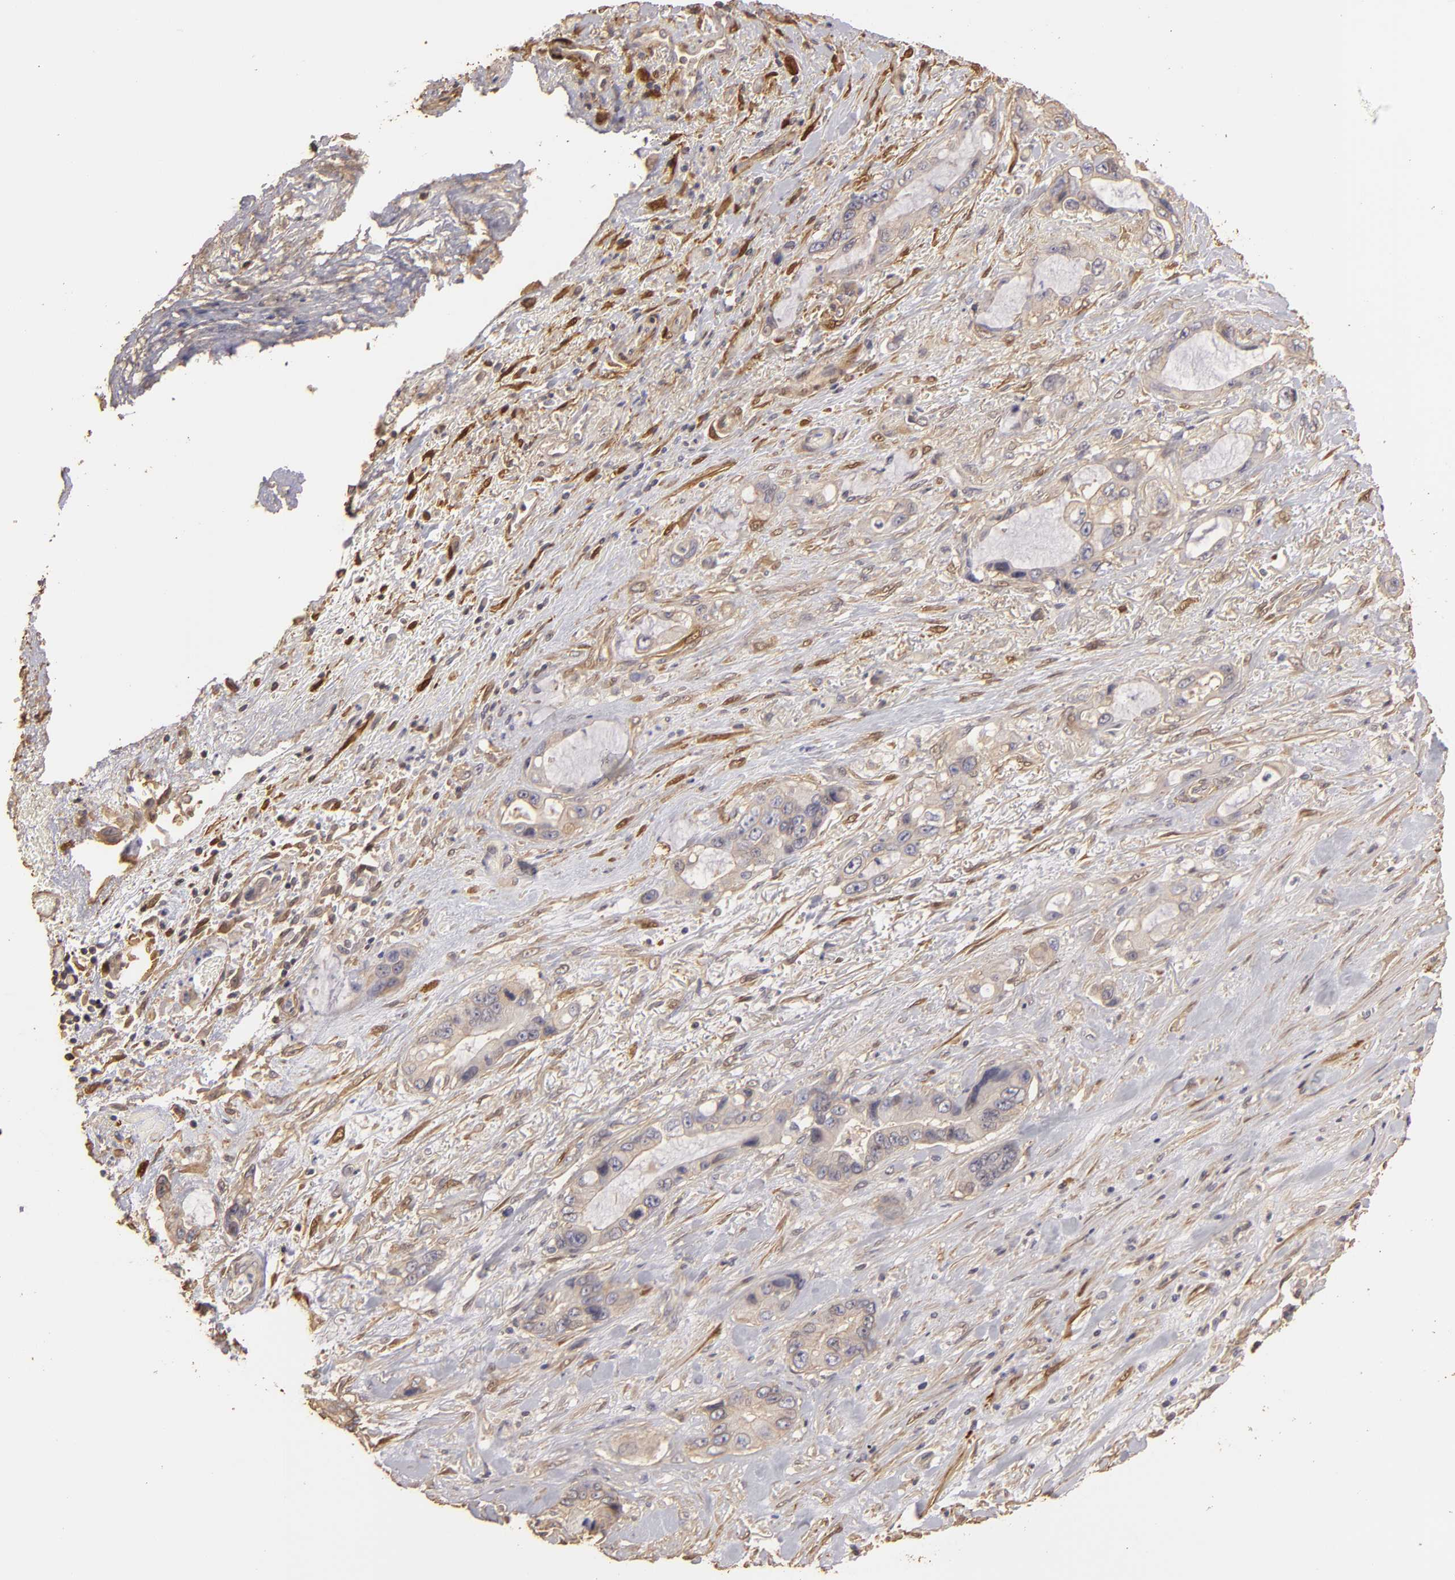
{"staining": {"intensity": "weak", "quantity": "25%-75%", "location": "cytoplasmic/membranous"}, "tissue": "pancreatic cancer", "cell_type": "Tumor cells", "image_type": "cancer", "snomed": [{"axis": "morphology", "description": "Adenocarcinoma, NOS"}, {"axis": "topography", "description": "Pancreas"}, {"axis": "topography", "description": "Stomach, upper"}], "caption": "Immunohistochemical staining of pancreatic adenocarcinoma demonstrates low levels of weak cytoplasmic/membranous protein staining in approximately 25%-75% of tumor cells.", "gene": "HSPB6", "patient": {"sex": "male", "age": 77}}